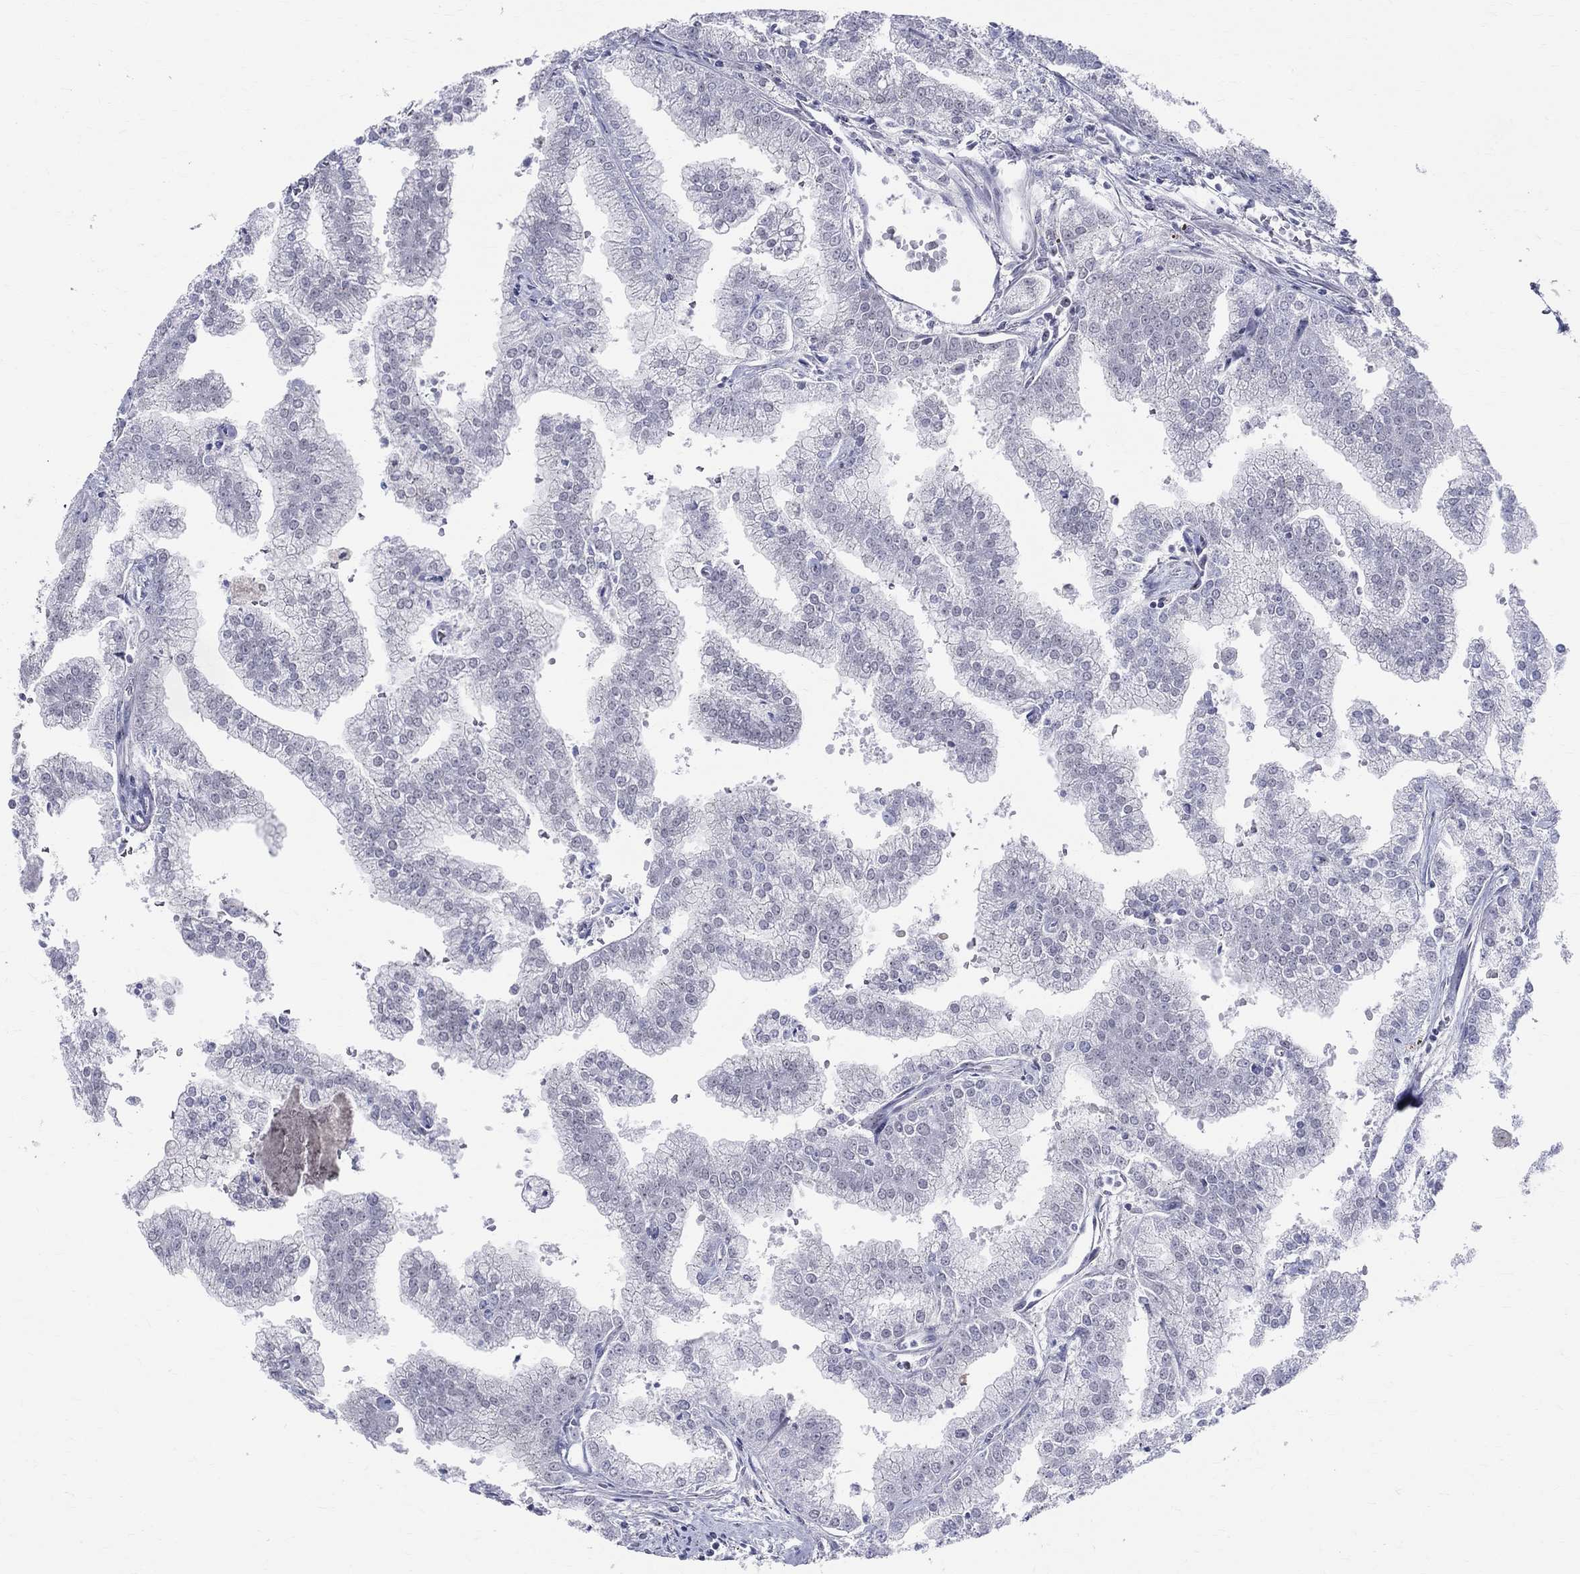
{"staining": {"intensity": "negative", "quantity": "none", "location": "none"}, "tissue": "prostate cancer", "cell_type": "Tumor cells", "image_type": "cancer", "snomed": [{"axis": "morphology", "description": "Adenocarcinoma, NOS"}, {"axis": "topography", "description": "Prostate"}], "caption": "Protein analysis of prostate cancer (adenocarcinoma) displays no significant expression in tumor cells.", "gene": "CEP43", "patient": {"sex": "male", "age": 70}}